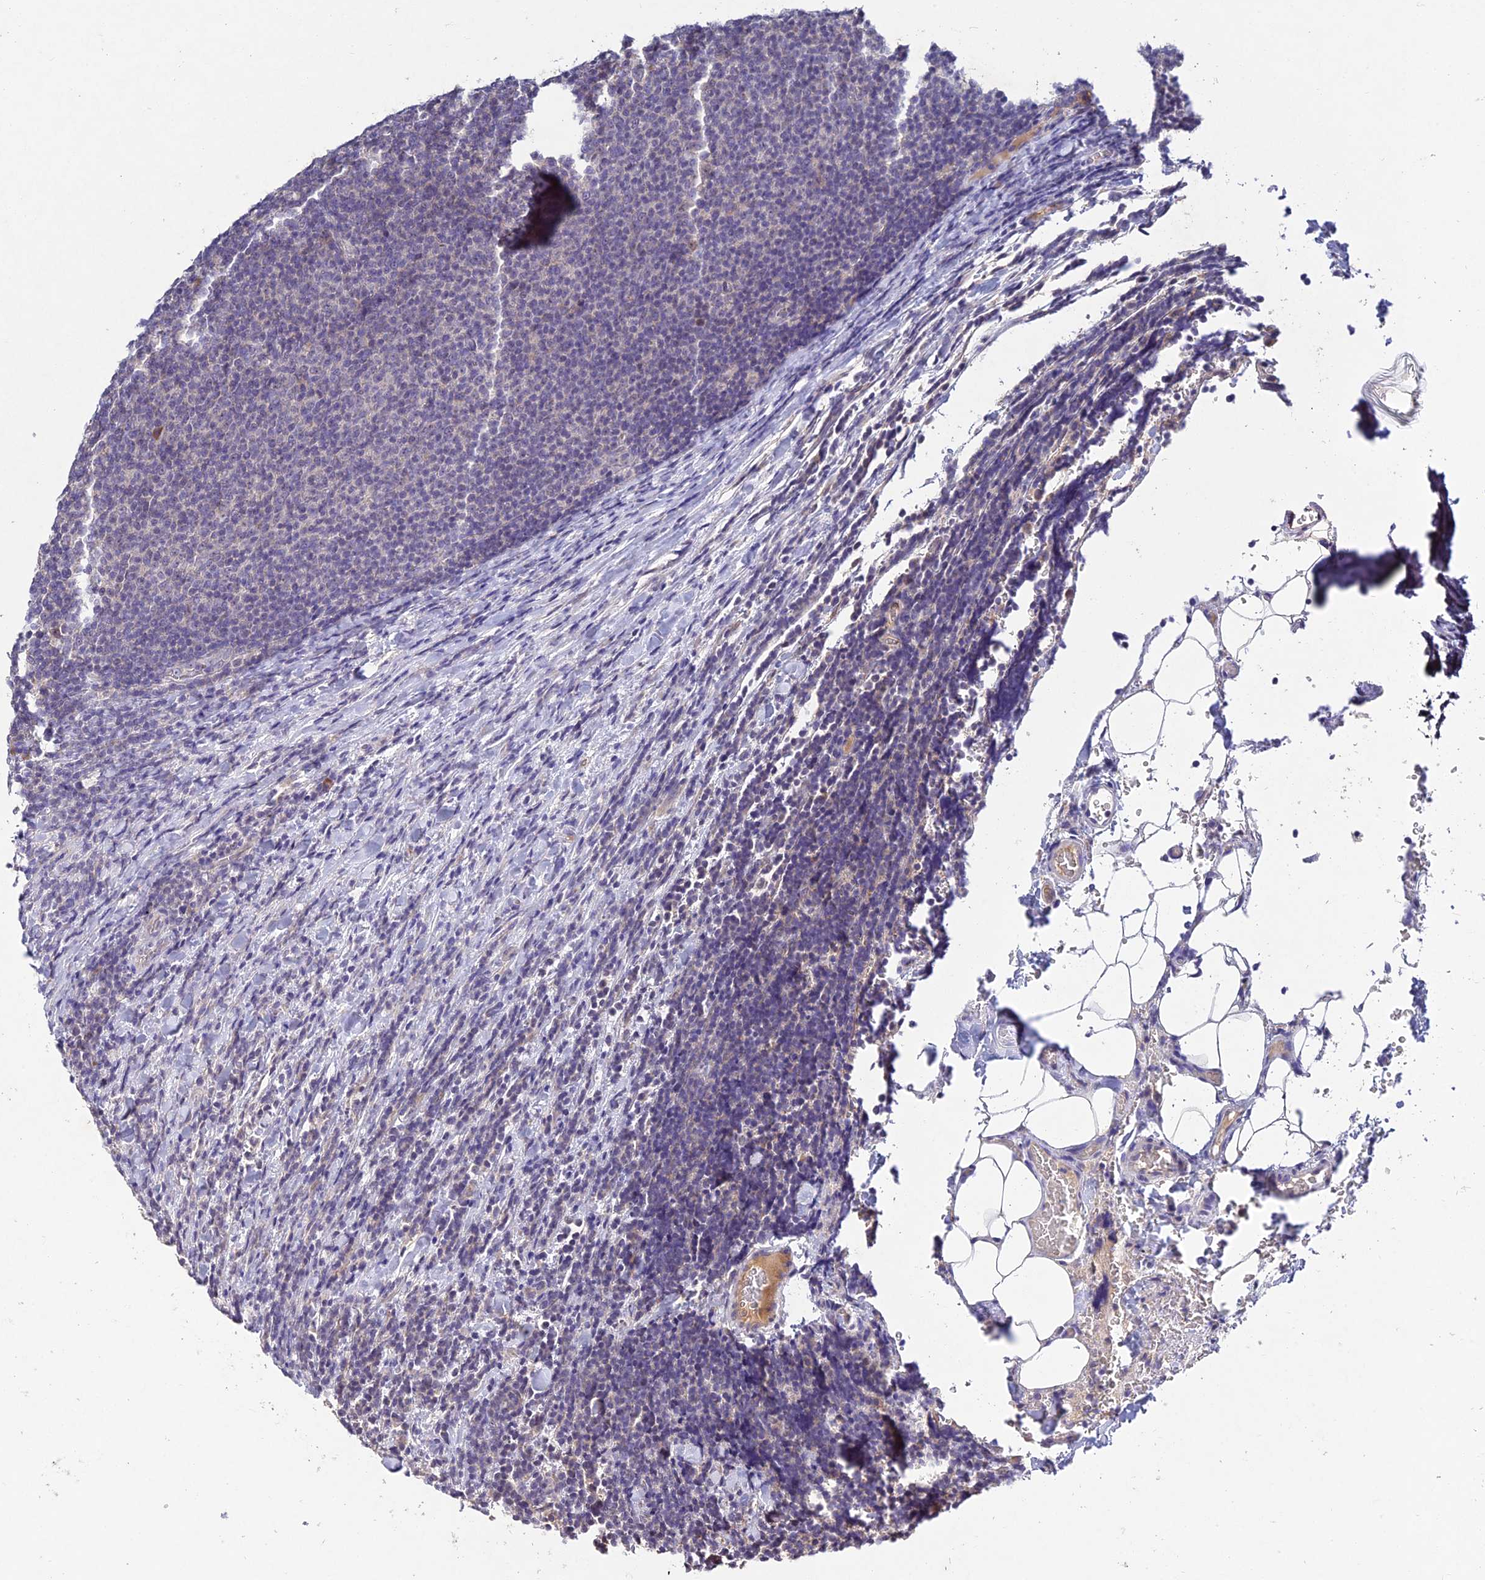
{"staining": {"intensity": "negative", "quantity": "none", "location": "none"}, "tissue": "lymphoma", "cell_type": "Tumor cells", "image_type": "cancer", "snomed": [{"axis": "morphology", "description": "Malignant lymphoma, non-Hodgkin's type, Low grade"}, {"axis": "topography", "description": "Lymph node"}], "caption": "This is an IHC histopathology image of human lymphoma. There is no expression in tumor cells.", "gene": "CHST5", "patient": {"sex": "male", "age": 66}}